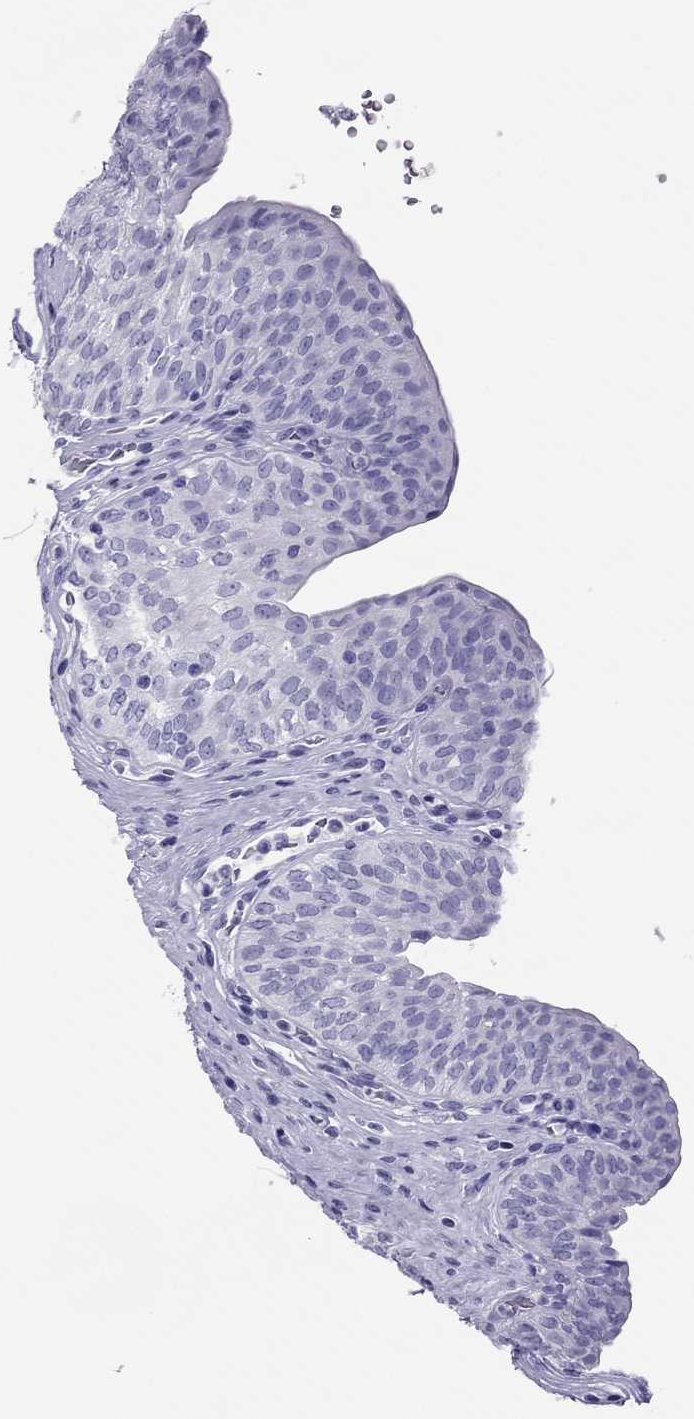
{"staining": {"intensity": "negative", "quantity": "none", "location": "none"}, "tissue": "urinary bladder", "cell_type": "Urothelial cells", "image_type": "normal", "snomed": [{"axis": "morphology", "description": "Normal tissue, NOS"}, {"axis": "topography", "description": "Urinary bladder"}], "caption": "High power microscopy image of an immunohistochemistry (IHC) micrograph of normal urinary bladder, revealing no significant expression in urothelial cells. Brightfield microscopy of immunohistochemistry (IHC) stained with DAB (brown) and hematoxylin (blue), captured at high magnification.", "gene": "PDE6A", "patient": {"sex": "male", "age": 66}}